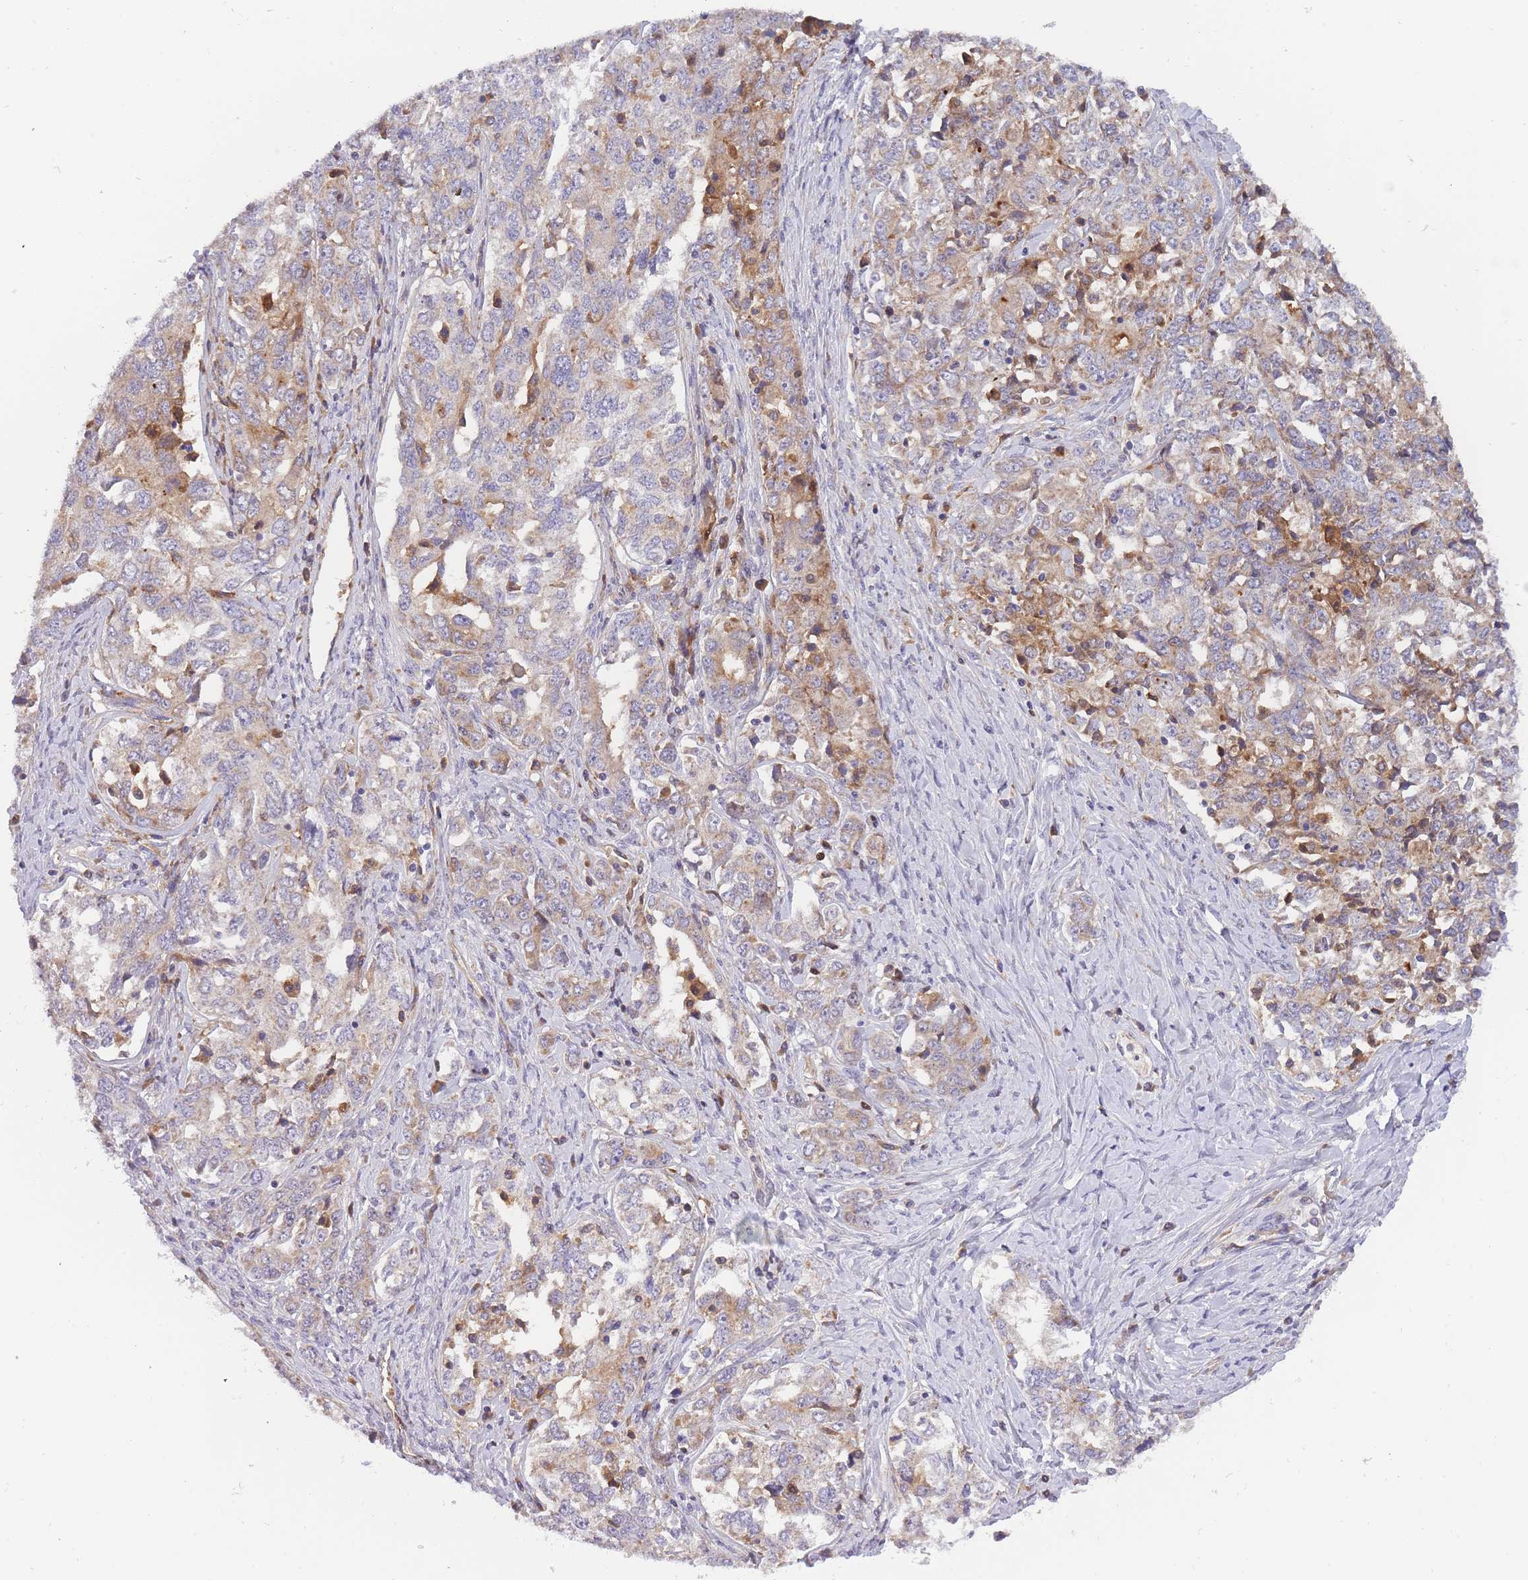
{"staining": {"intensity": "weak", "quantity": "25%-75%", "location": "cytoplasmic/membranous"}, "tissue": "ovarian cancer", "cell_type": "Tumor cells", "image_type": "cancer", "snomed": [{"axis": "morphology", "description": "Carcinoma, endometroid"}, {"axis": "topography", "description": "Ovary"}], "caption": "IHC staining of ovarian cancer (endometroid carcinoma), which shows low levels of weak cytoplasmic/membranous positivity in about 25%-75% of tumor cells indicating weak cytoplasmic/membranous protein staining. The staining was performed using DAB (brown) for protein detection and nuclei were counterstained in hematoxylin (blue).", "gene": "CRYGN", "patient": {"sex": "female", "age": 62}}